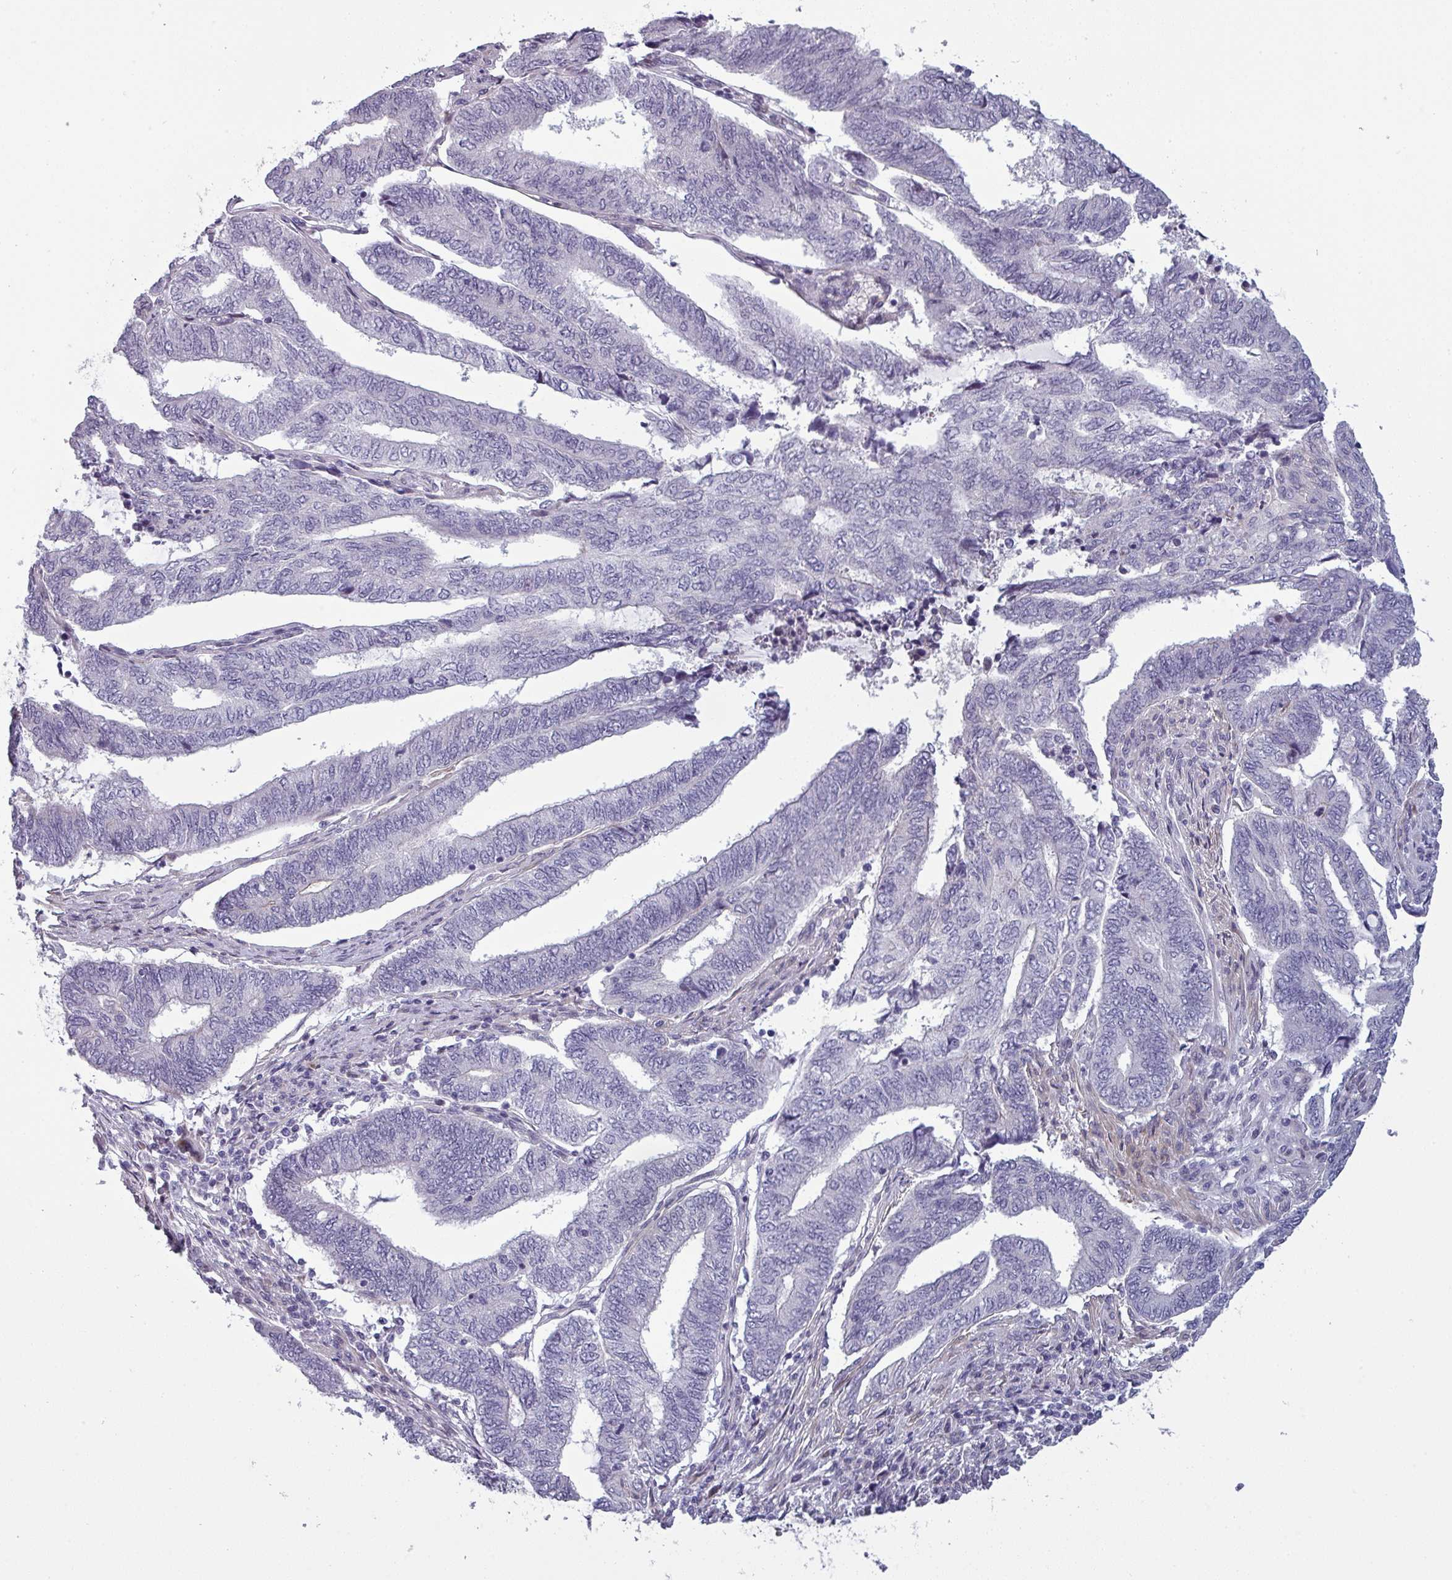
{"staining": {"intensity": "negative", "quantity": "none", "location": "none"}, "tissue": "endometrial cancer", "cell_type": "Tumor cells", "image_type": "cancer", "snomed": [{"axis": "morphology", "description": "Adenocarcinoma, NOS"}, {"axis": "topography", "description": "Uterus"}, {"axis": "topography", "description": "Endometrium"}], "caption": "Immunohistochemistry histopathology image of neoplastic tissue: endometrial cancer stained with DAB displays no significant protein positivity in tumor cells. The staining is performed using DAB brown chromogen with nuclei counter-stained in using hematoxylin.", "gene": "PRAMEF12", "patient": {"sex": "female", "age": 70}}